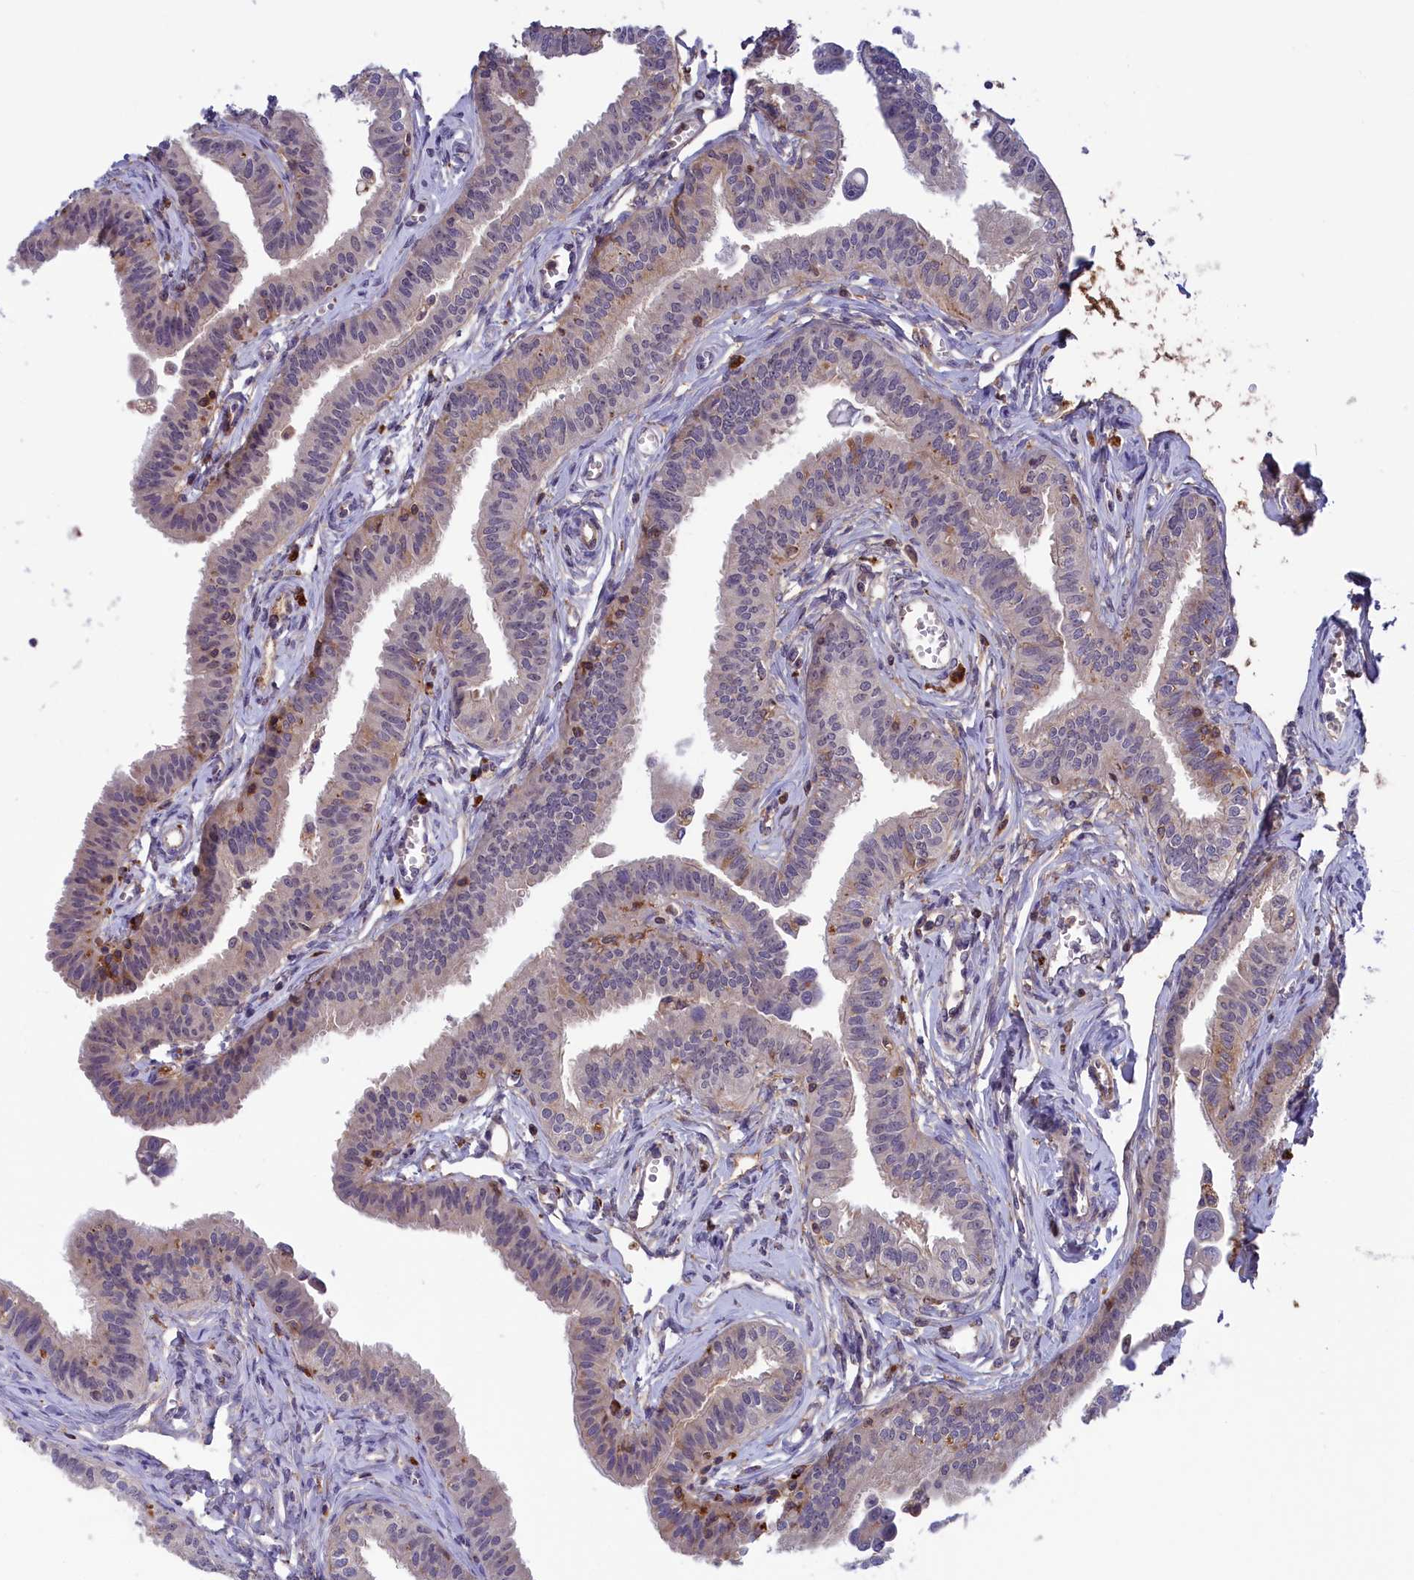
{"staining": {"intensity": "weak", "quantity": "25%-75%", "location": "cytoplasmic/membranous"}, "tissue": "fallopian tube", "cell_type": "Glandular cells", "image_type": "normal", "snomed": [{"axis": "morphology", "description": "Normal tissue, NOS"}, {"axis": "morphology", "description": "Carcinoma, NOS"}, {"axis": "topography", "description": "Fallopian tube"}, {"axis": "topography", "description": "Ovary"}], "caption": "Immunohistochemistry of normal human fallopian tube demonstrates low levels of weak cytoplasmic/membranous staining in approximately 25%-75% of glandular cells.", "gene": "STYX", "patient": {"sex": "female", "age": 59}}